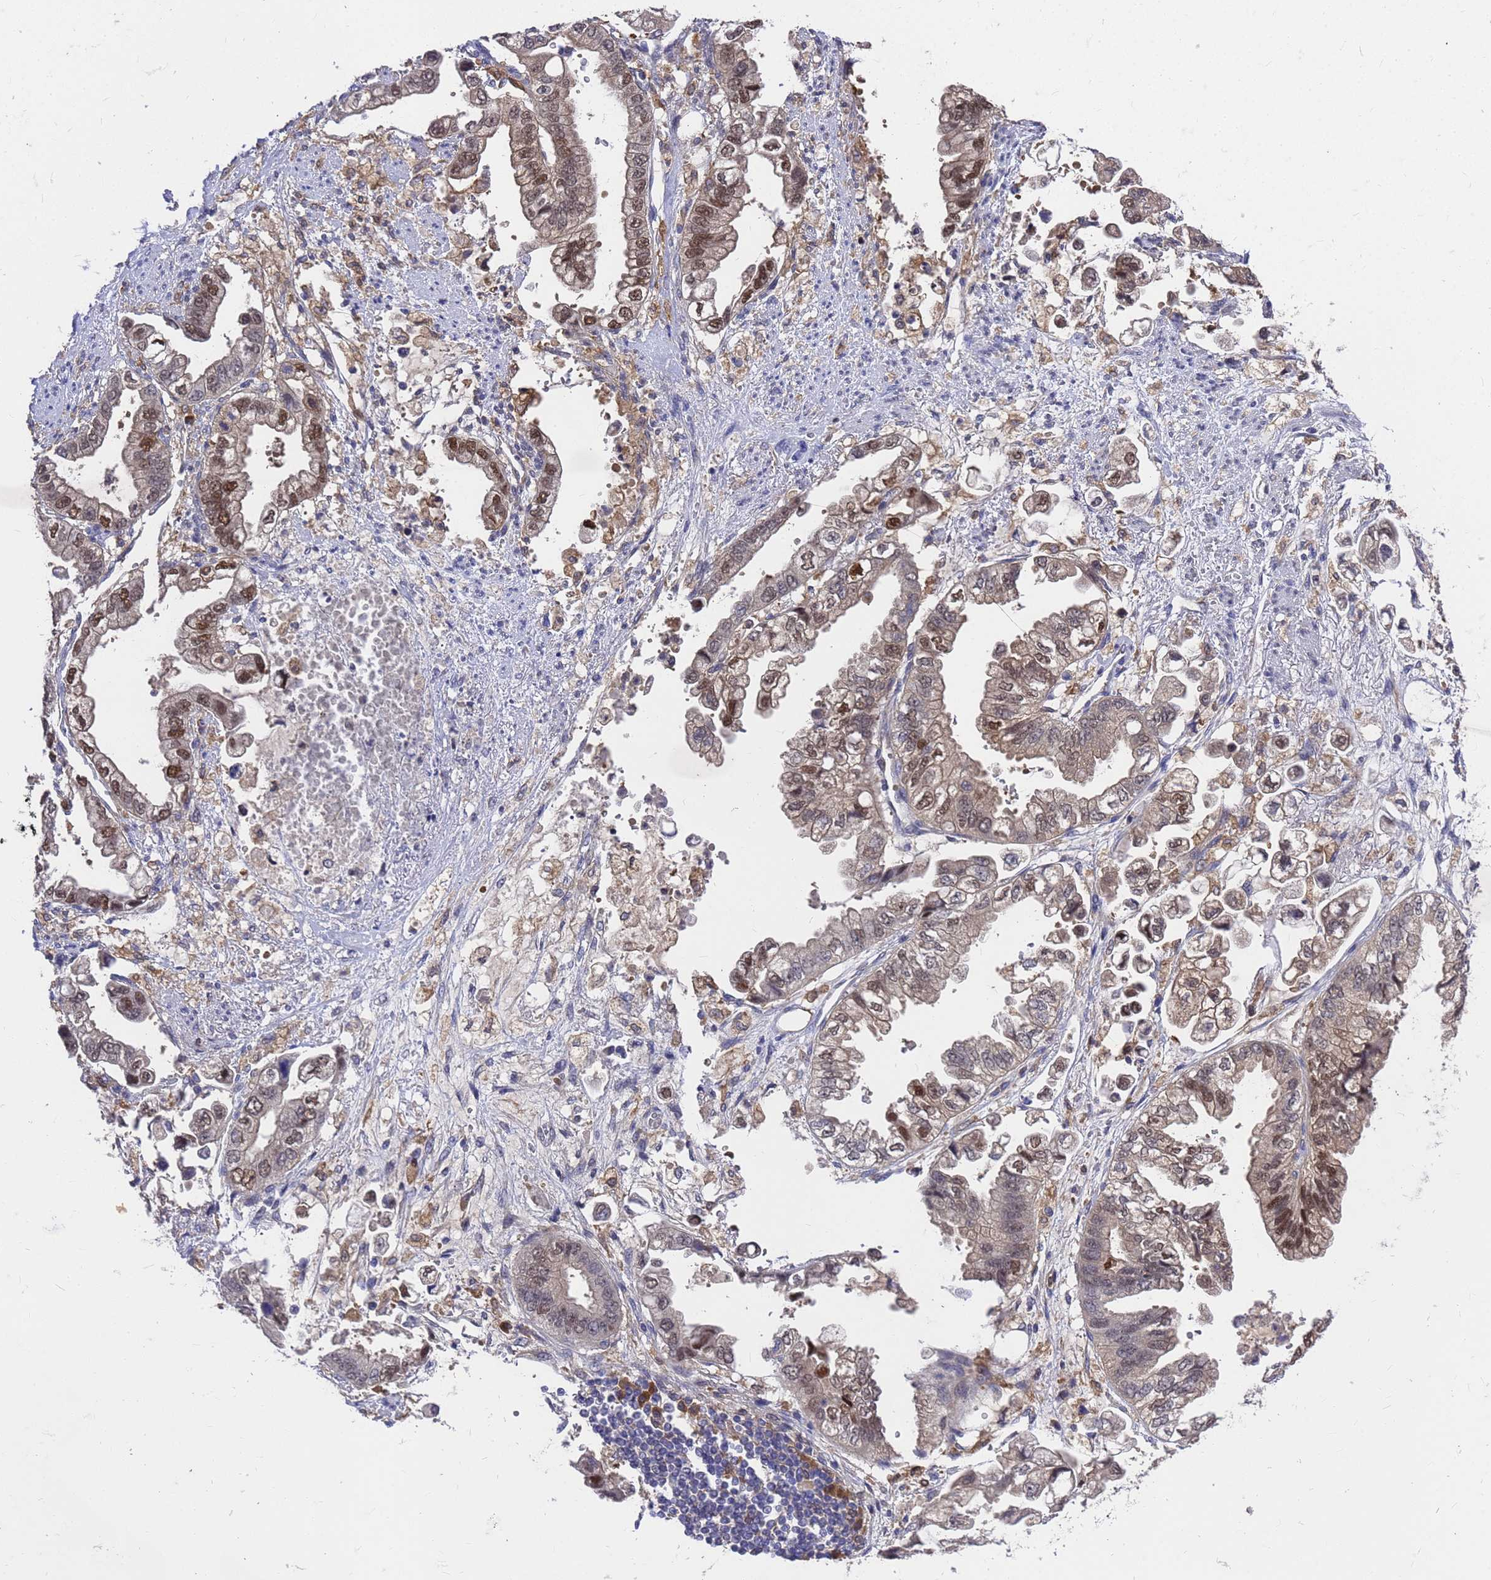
{"staining": {"intensity": "moderate", "quantity": "25%-75%", "location": "cytoplasmic/membranous,nuclear"}, "tissue": "stomach cancer", "cell_type": "Tumor cells", "image_type": "cancer", "snomed": [{"axis": "morphology", "description": "Adenocarcinoma, NOS"}, {"axis": "topography", "description": "Stomach"}], "caption": "Immunohistochemistry image of neoplastic tissue: stomach cancer stained using immunohistochemistry (IHC) exhibits medium levels of moderate protein expression localized specifically in the cytoplasmic/membranous and nuclear of tumor cells, appearing as a cytoplasmic/membranous and nuclear brown color.", "gene": "SLC35E2B", "patient": {"sex": "male", "age": 62}}